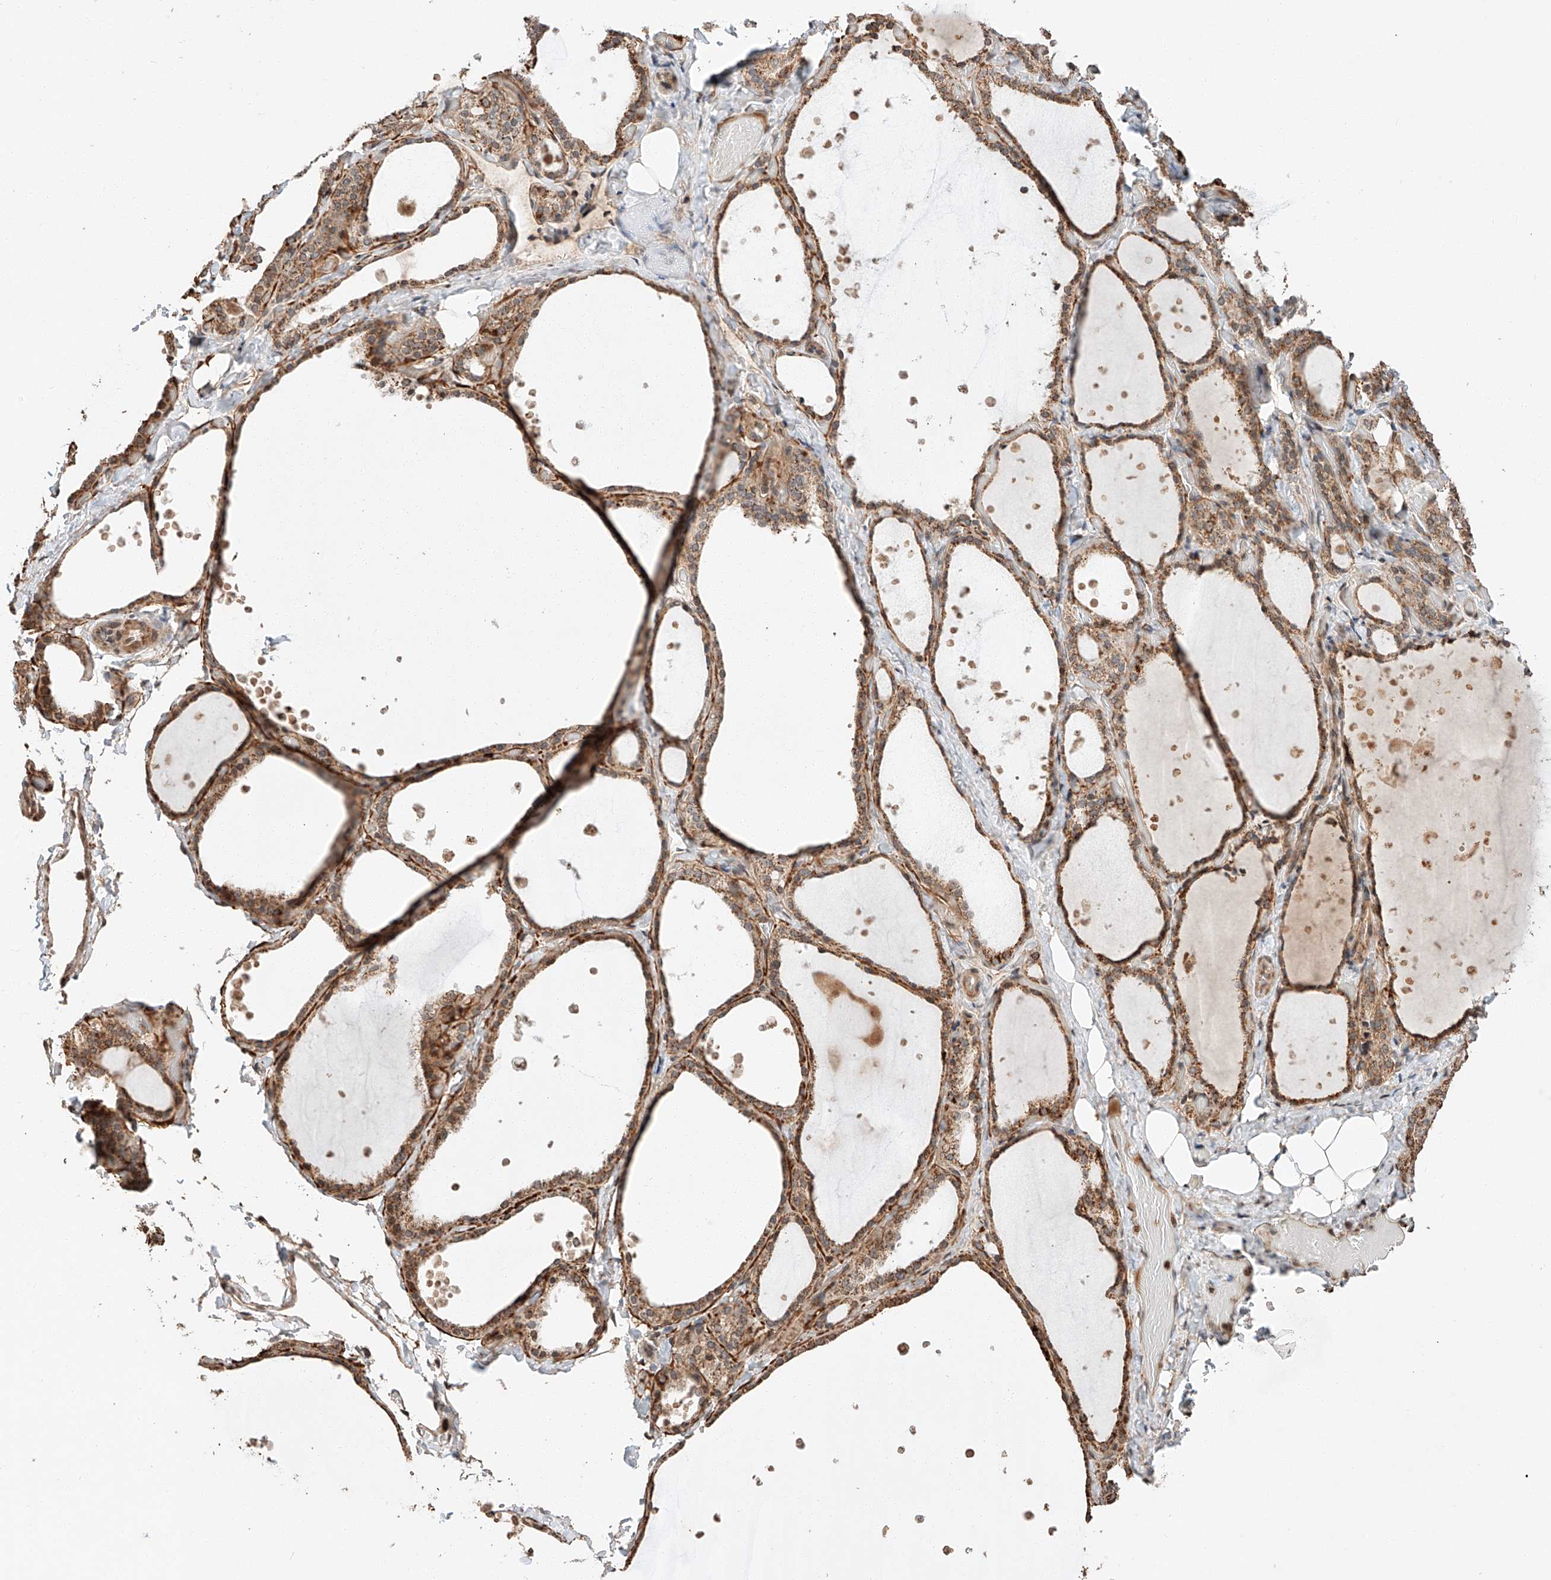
{"staining": {"intensity": "moderate", "quantity": ">75%", "location": "cytoplasmic/membranous"}, "tissue": "thyroid gland", "cell_type": "Glandular cells", "image_type": "normal", "snomed": [{"axis": "morphology", "description": "Normal tissue, NOS"}, {"axis": "topography", "description": "Thyroid gland"}], "caption": "Approximately >75% of glandular cells in benign thyroid gland display moderate cytoplasmic/membranous protein staining as visualized by brown immunohistochemical staining.", "gene": "ARHGAP33", "patient": {"sex": "female", "age": 44}}